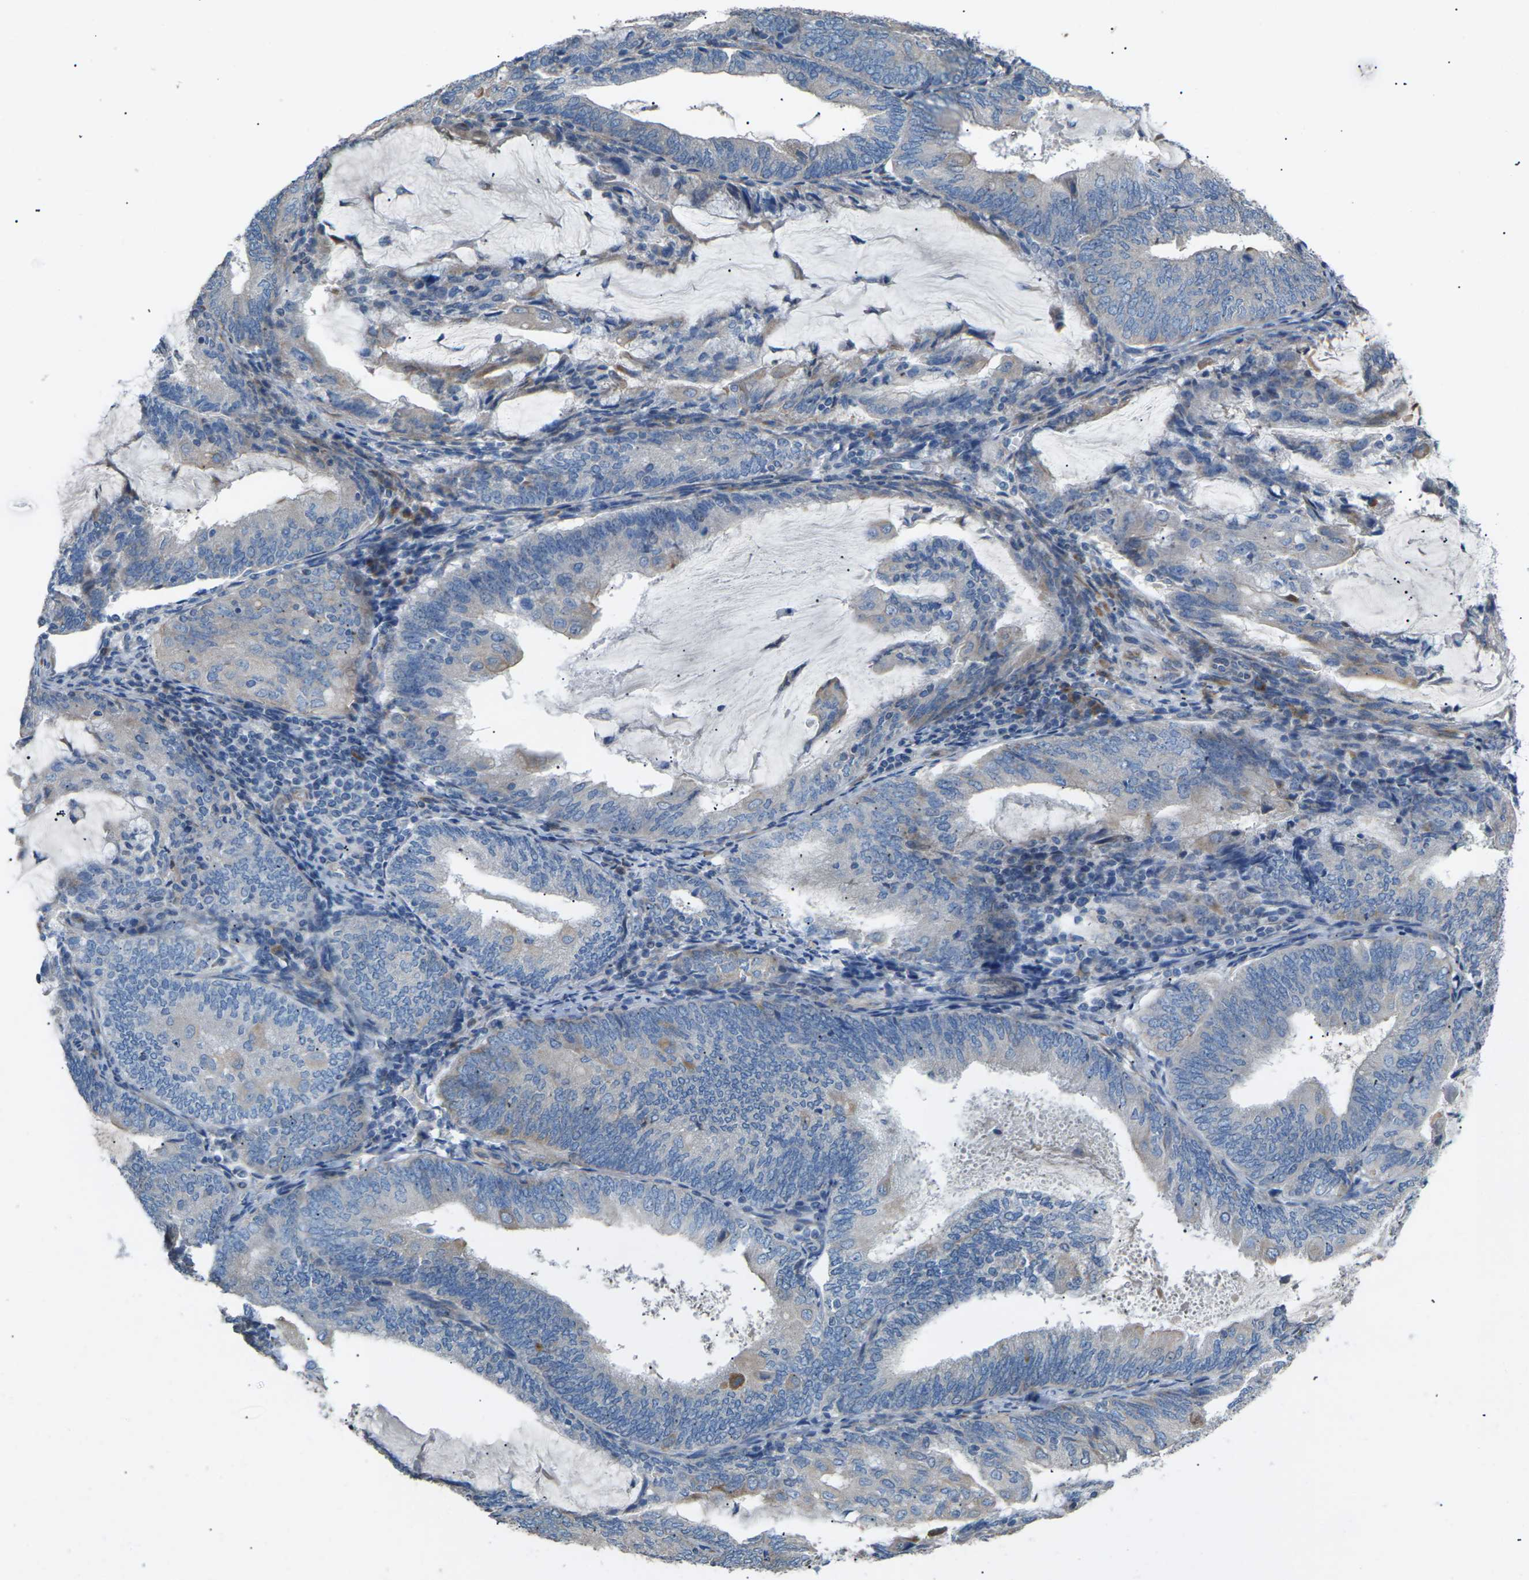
{"staining": {"intensity": "negative", "quantity": "none", "location": "none"}, "tissue": "endometrial cancer", "cell_type": "Tumor cells", "image_type": "cancer", "snomed": [{"axis": "morphology", "description": "Adenocarcinoma, NOS"}, {"axis": "topography", "description": "Endometrium"}], "caption": "This is an immunohistochemistry image of human endometrial cancer (adenocarcinoma). There is no expression in tumor cells.", "gene": "KLHDC8B", "patient": {"sex": "female", "age": 81}}